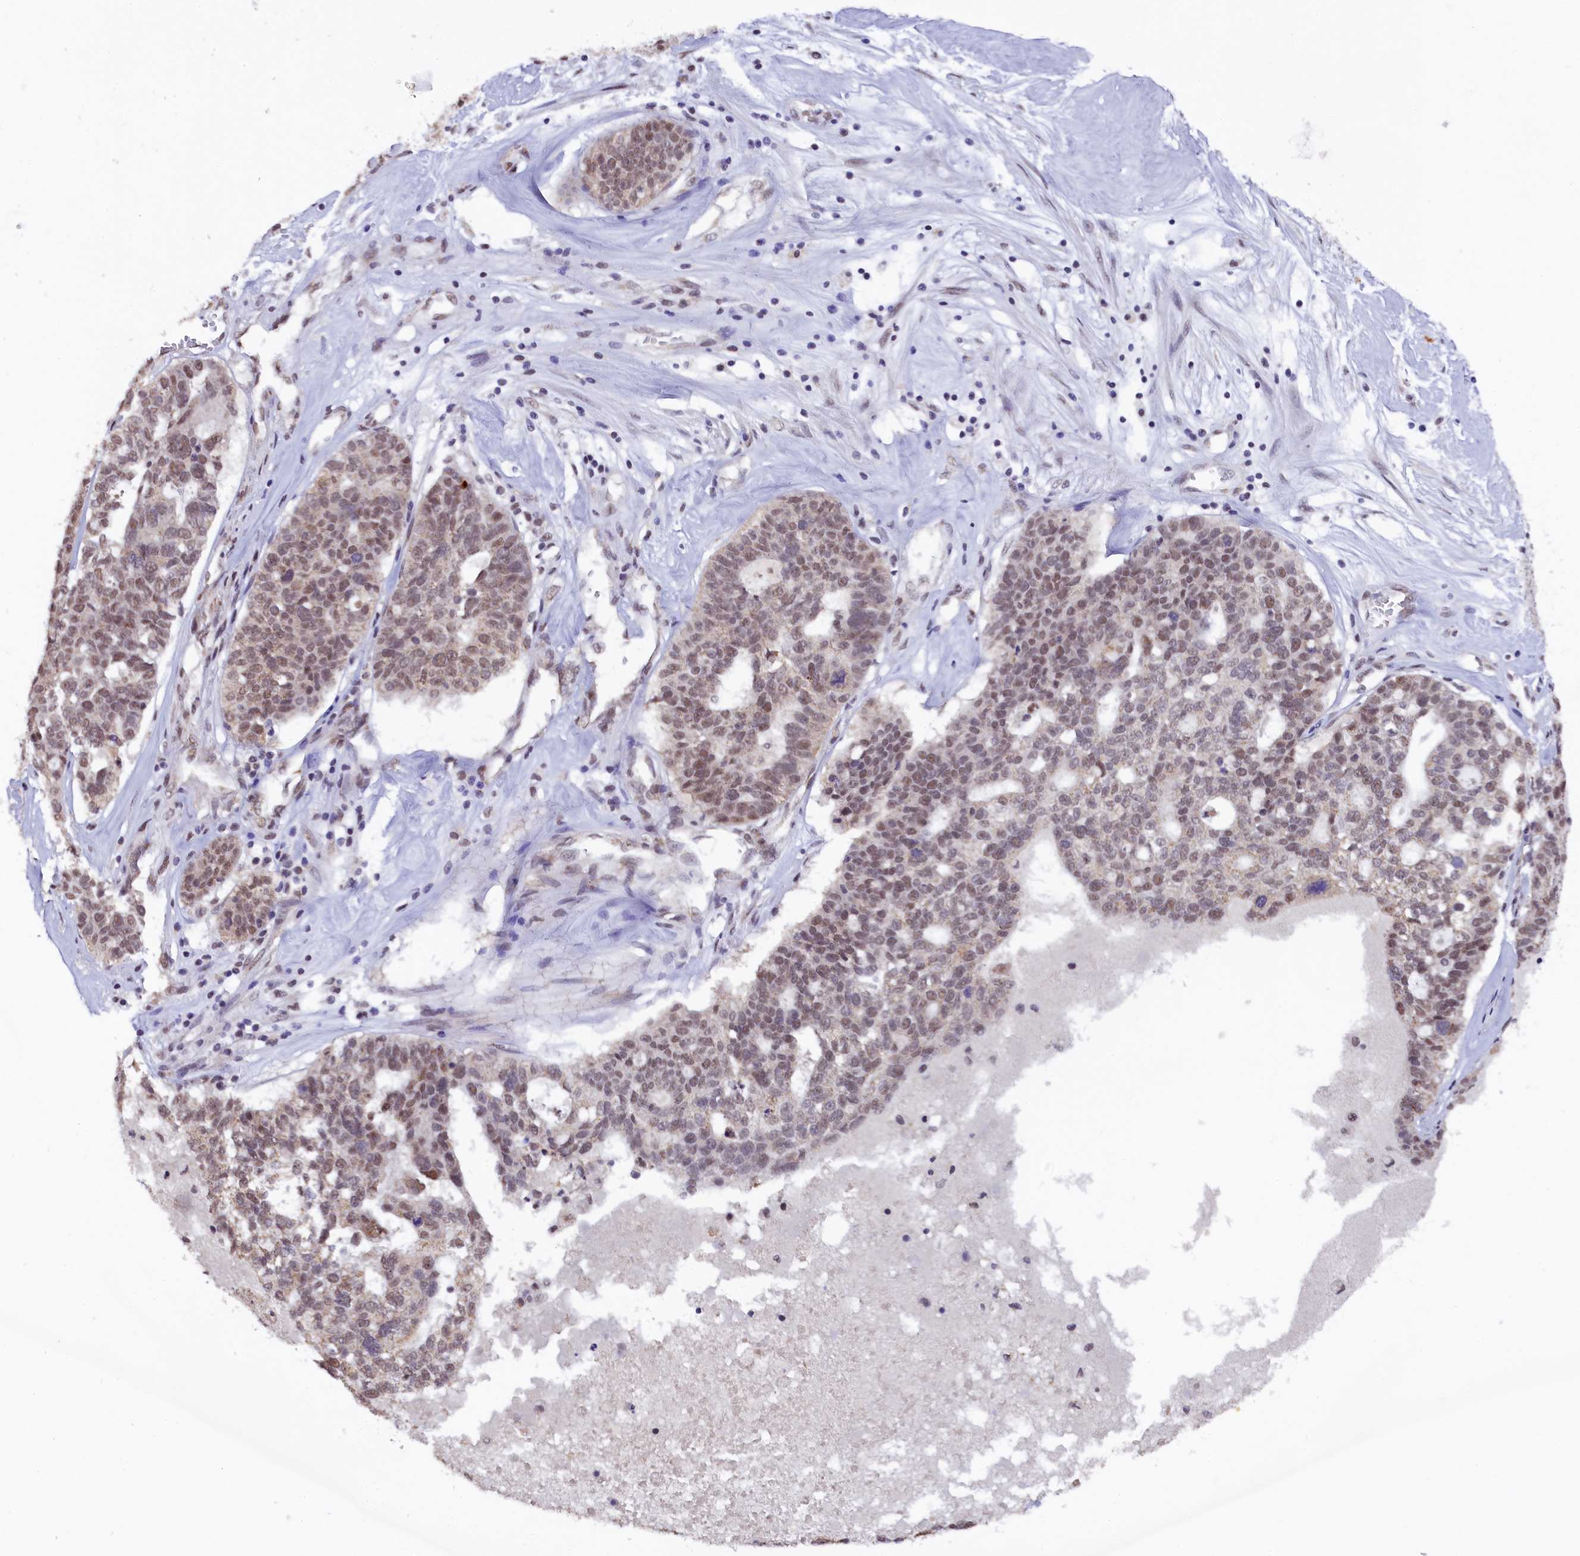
{"staining": {"intensity": "weak", "quantity": "25%-75%", "location": "nuclear"}, "tissue": "ovarian cancer", "cell_type": "Tumor cells", "image_type": "cancer", "snomed": [{"axis": "morphology", "description": "Cystadenocarcinoma, serous, NOS"}, {"axis": "topography", "description": "Ovary"}], "caption": "The histopathology image exhibits staining of ovarian cancer (serous cystadenocarcinoma), revealing weak nuclear protein staining (brown color) within tumor cells.", "gene": "NCBP1", "patient": {"sex": "female", "age": 59}}